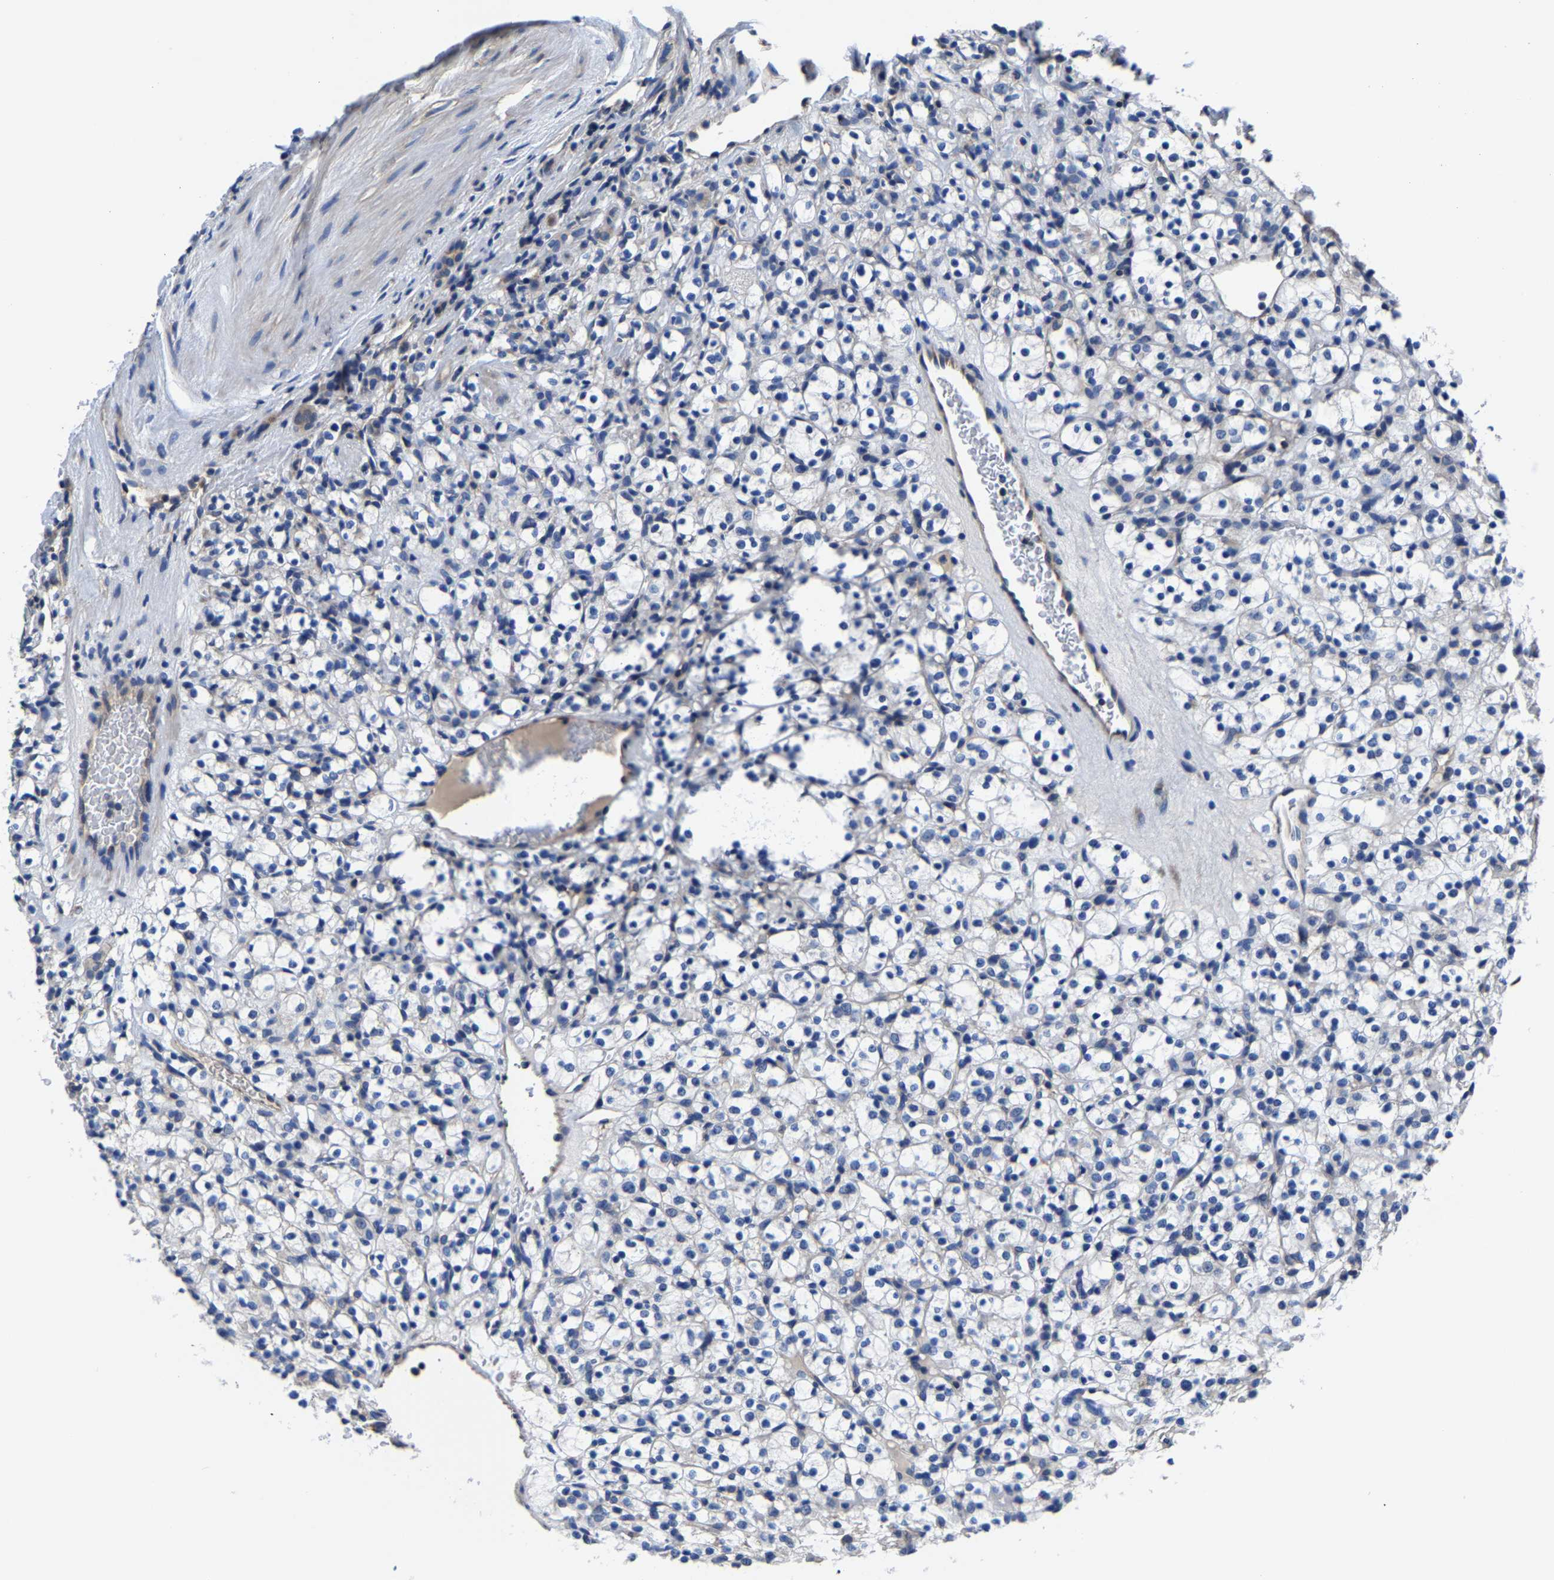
{"staining": {"intensity": "negative", "quantity": "none", "location": "none"}, "tissue": "renal cancer", "cell_type": "Tumor cells", "image_type": "cancer", "snomed": [{"axis": "morphology", "description": "Normal tissue, NOS"}, {"axis": "morphology", "description": "Adenocarcinoma, NOS"}, {"axis": "topography", "description": "Kidney"}], "caption": "DAB (3,3'-diaminobenzidine) immunohistochemical staining of human adenocarcinoma (renal) demonstrates no significant positivity in tumor cells.", "gene": "SRPK2", "patient": {"sex": "female", "age": 72}}